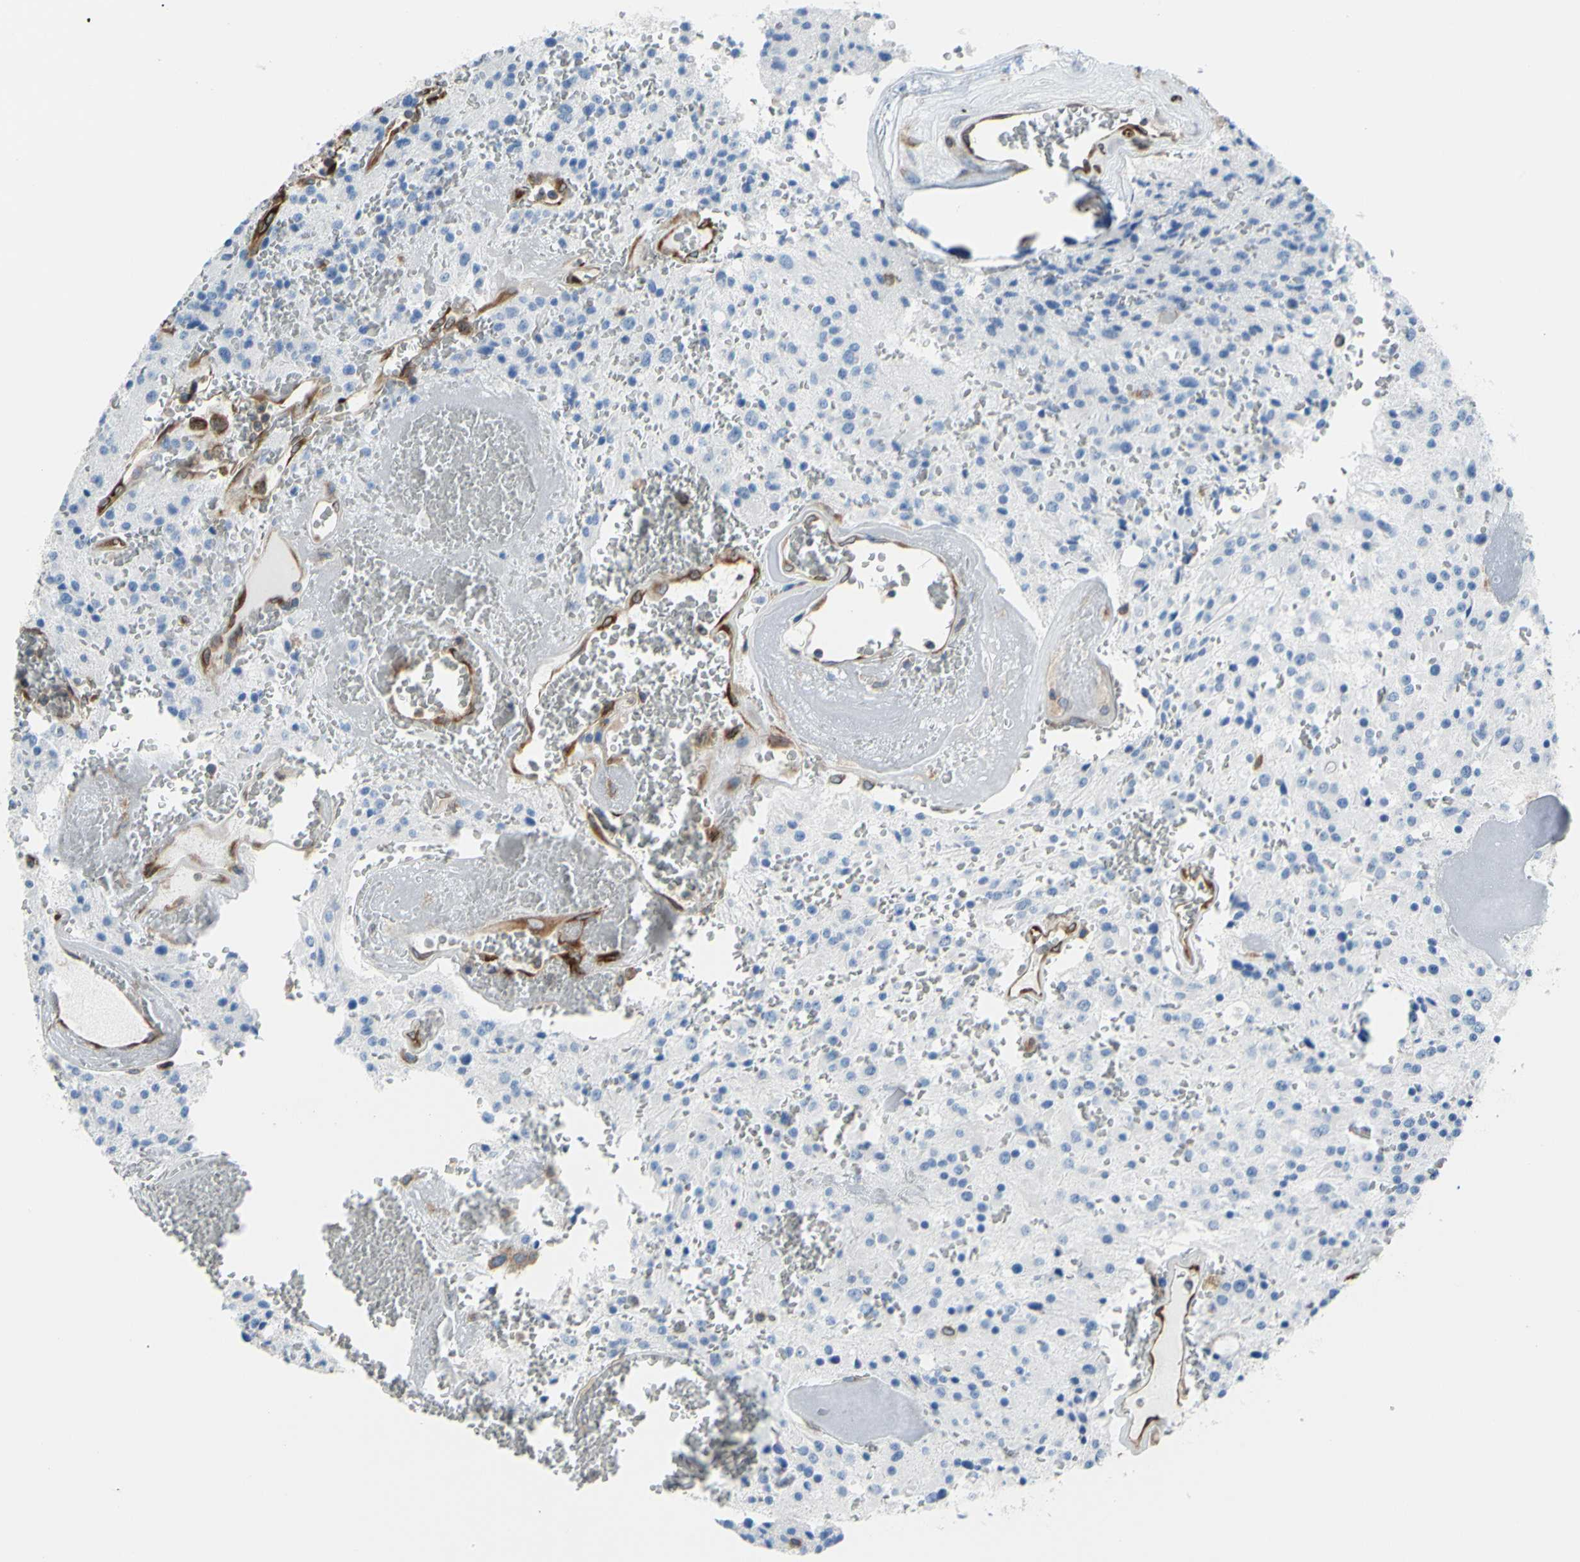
{"staining": {"intensity": "negative", "quantity": "none", "location": "none"}, "tissue": "glioma", "cell_type": "Tumor cells", "image_type": "cancer", "snomed": [{"axis": "morphology", "description": "Glioma, malignant, Low grade"}, {"axis": "topography", "description": "Brain"}], "caption": "This is an immunohistochemistry (IHC) photomicrograph of low-grade glioma (malignant). There is no positivity in tumor cells.", "gene": "MGST2", "patient": {"sex": "male", "age": 58}}